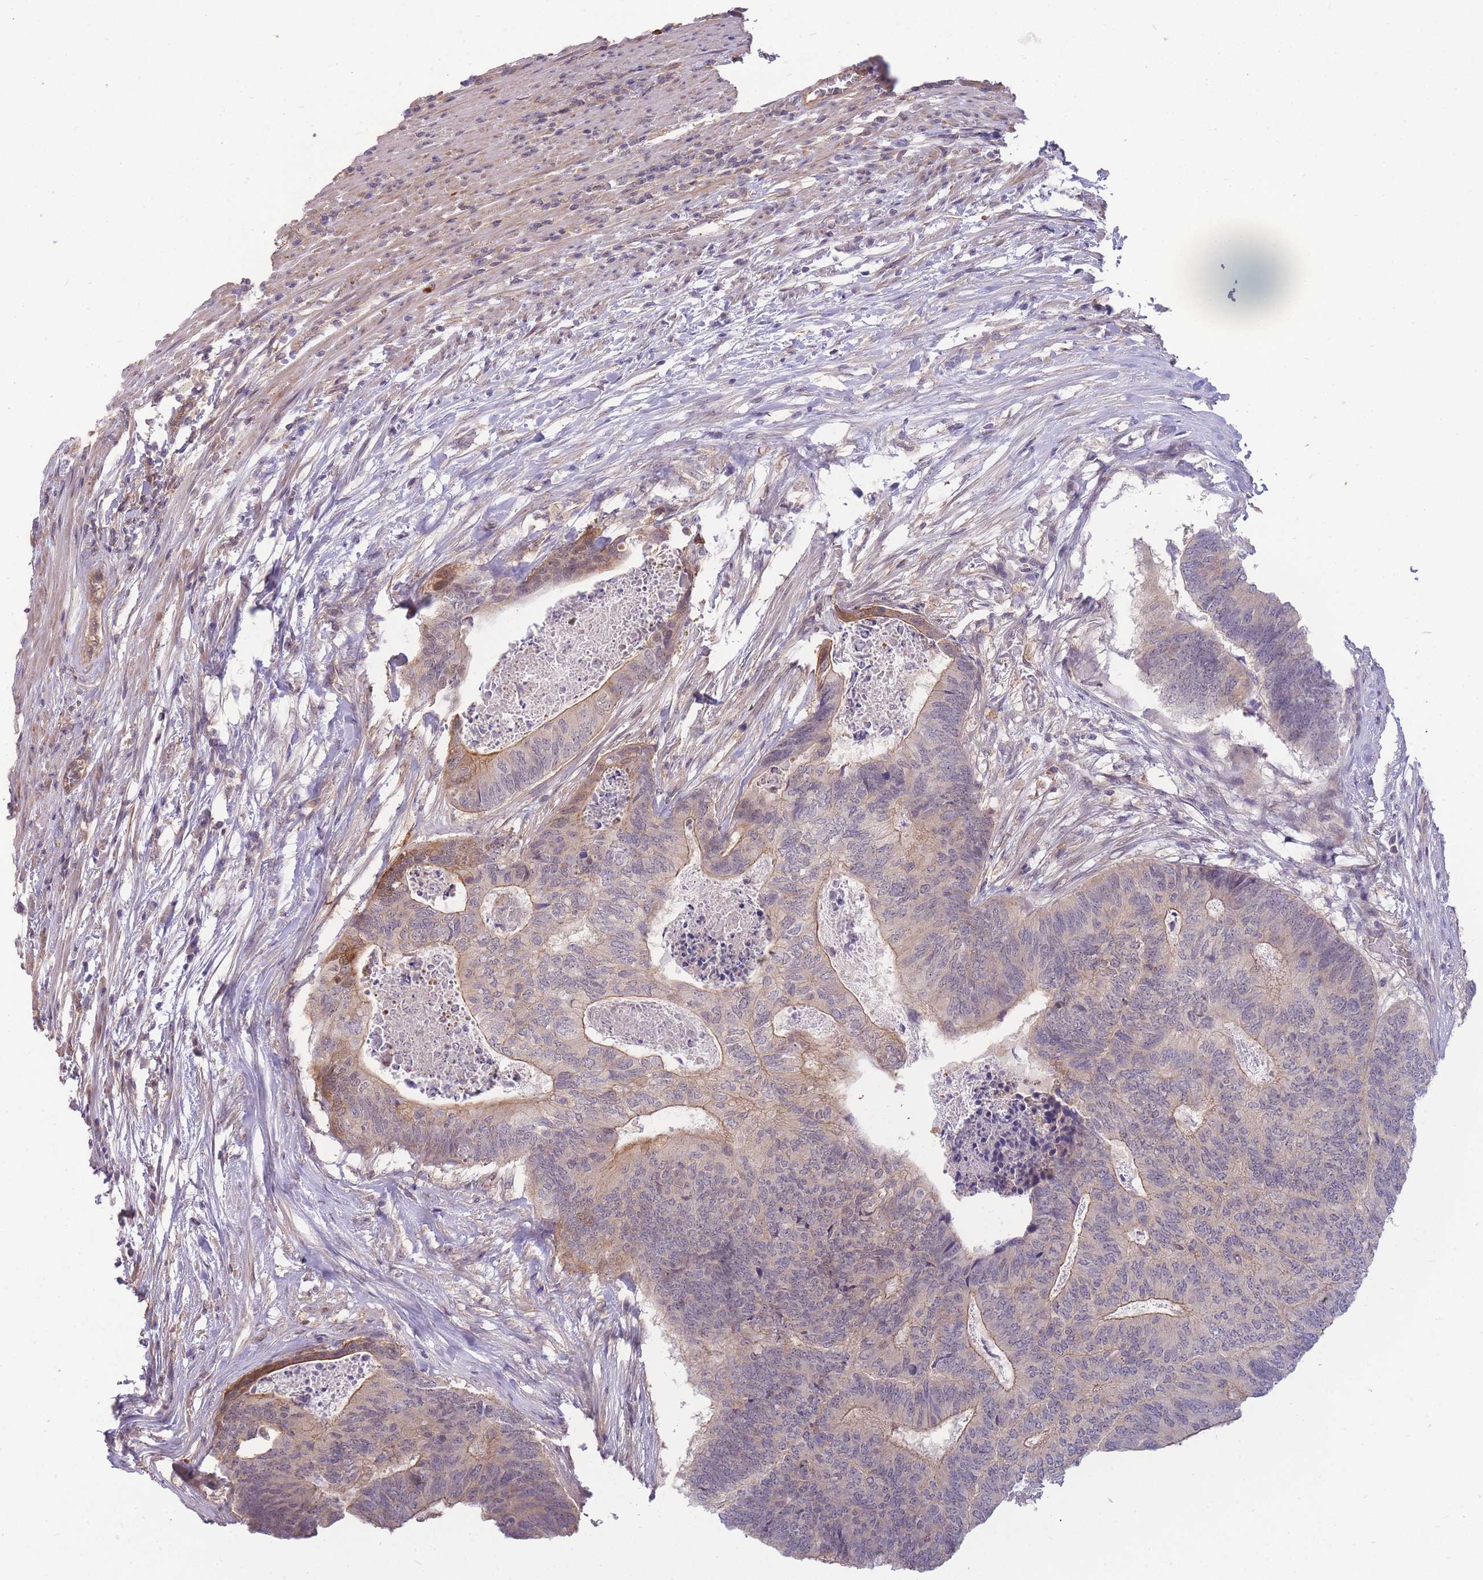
{"staining": {"intensity": "moderate", "quantity": "<25%", "location": "cytoplasmic/membranous"}, "tissue": "colorectal cancer", "cell_type": "Tumor cells", "image_type": "cancer", "snomed": [{"axis": "morphology", "description": "Adenocarcinoma, NOS"}, {"axis": "topography", "description": "Colon"}], "caption": "Adenocarcinoma (colorectal) stained with a protein marker shows moderate staining in tumor cells.", "gene": "SMC6", "patient": {"sex": "female", "age": 67}}